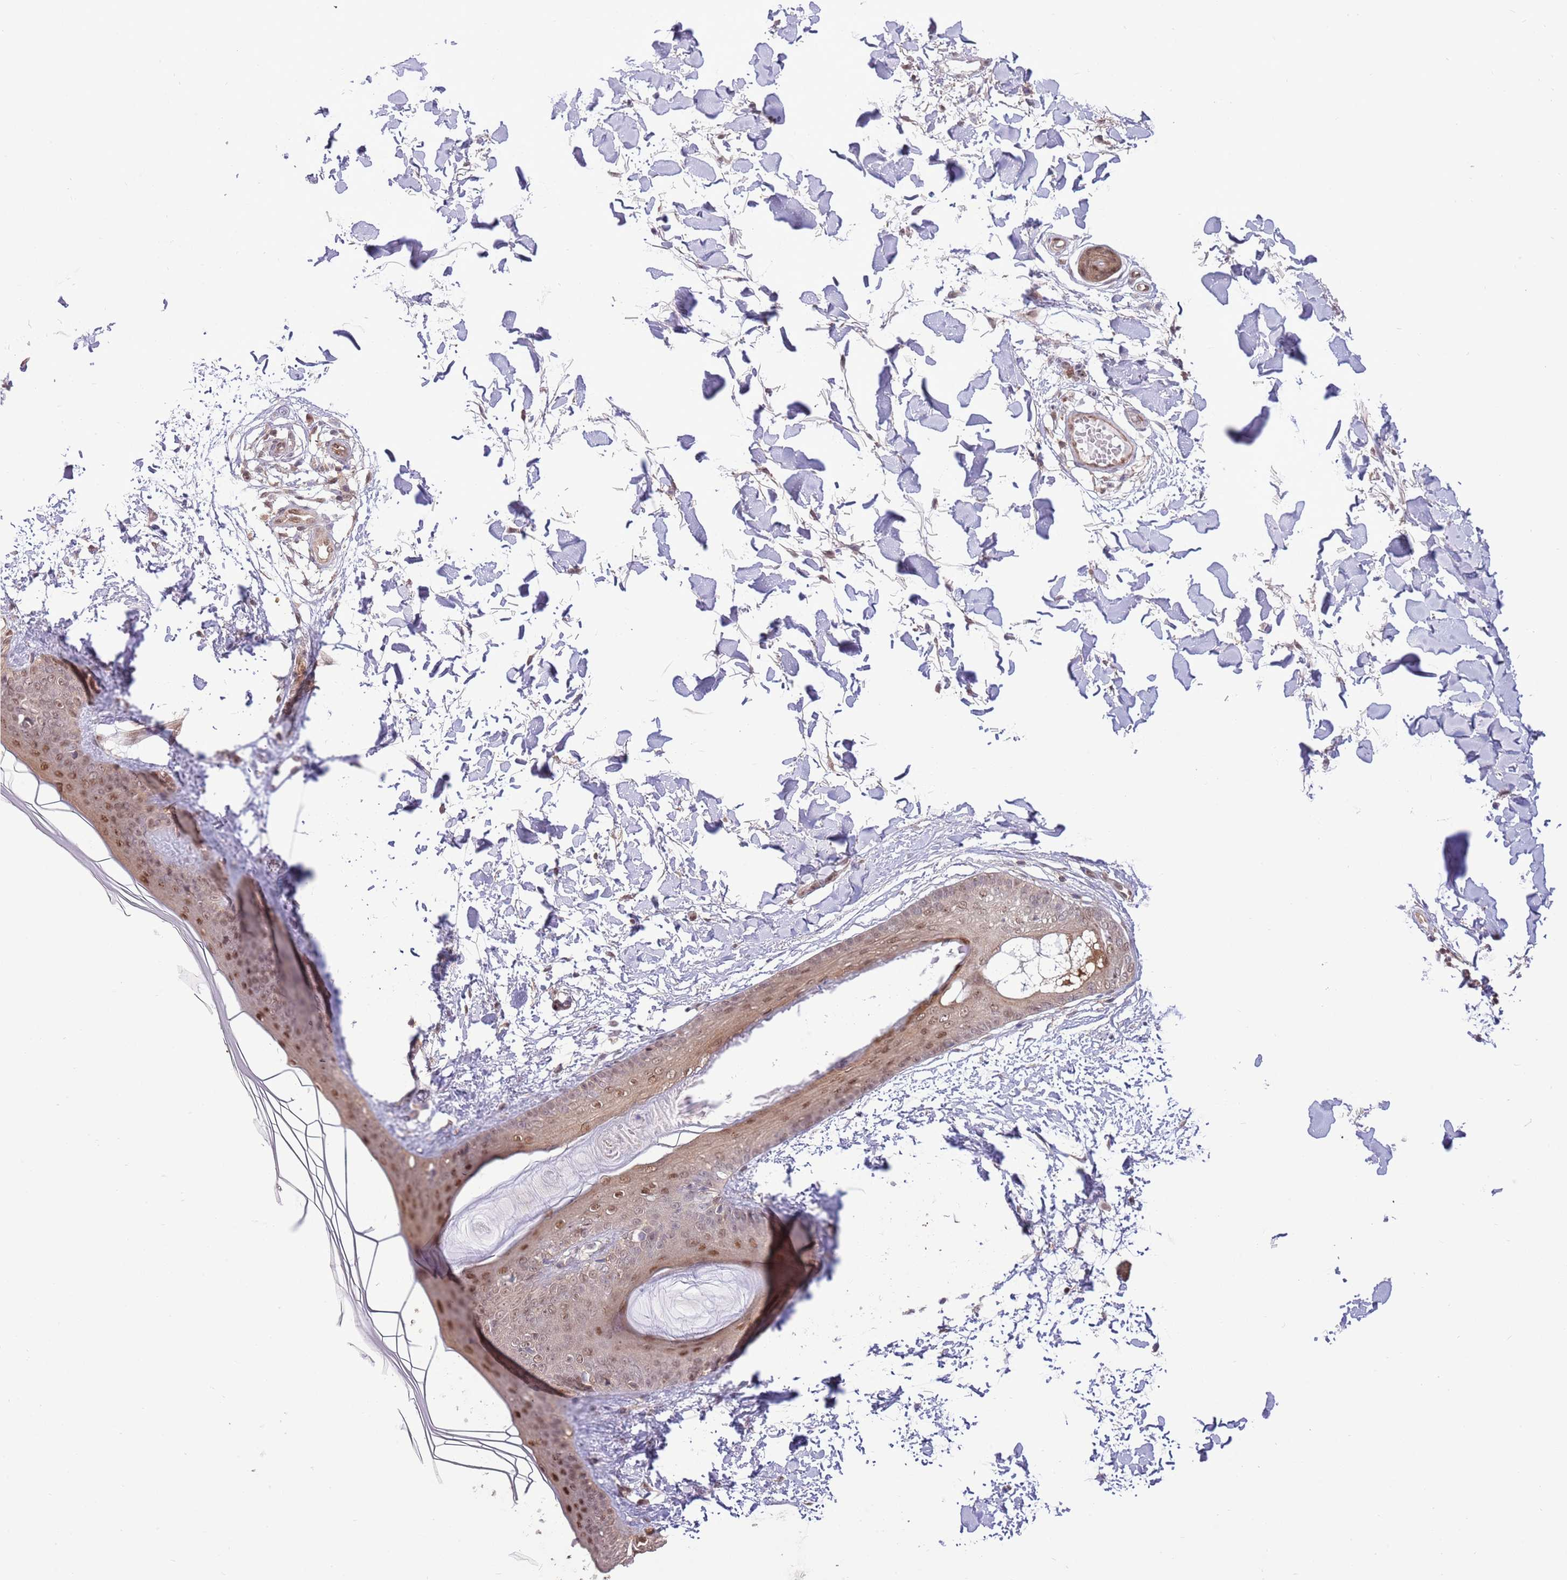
{"staining": {"intensity": "weak", "quantity": ">75%", "location": "nuclear"}, "tissue": "skin", "cell_type": "Fibroblasts", "image_type": "normal", "snomed": [{"axis": "morphology", "description": "Normal tissue, NOS"}, {"axis": "topography", "description": "Skin"}], "caption": "IHC image of benign skin stained for a protein (brown), which demonstrates low levels of weak nuclear staining in approximately >75% of fibroblasts.", "gene": "NSFL1C", "patient": {"sex": "female", "age": 34}}